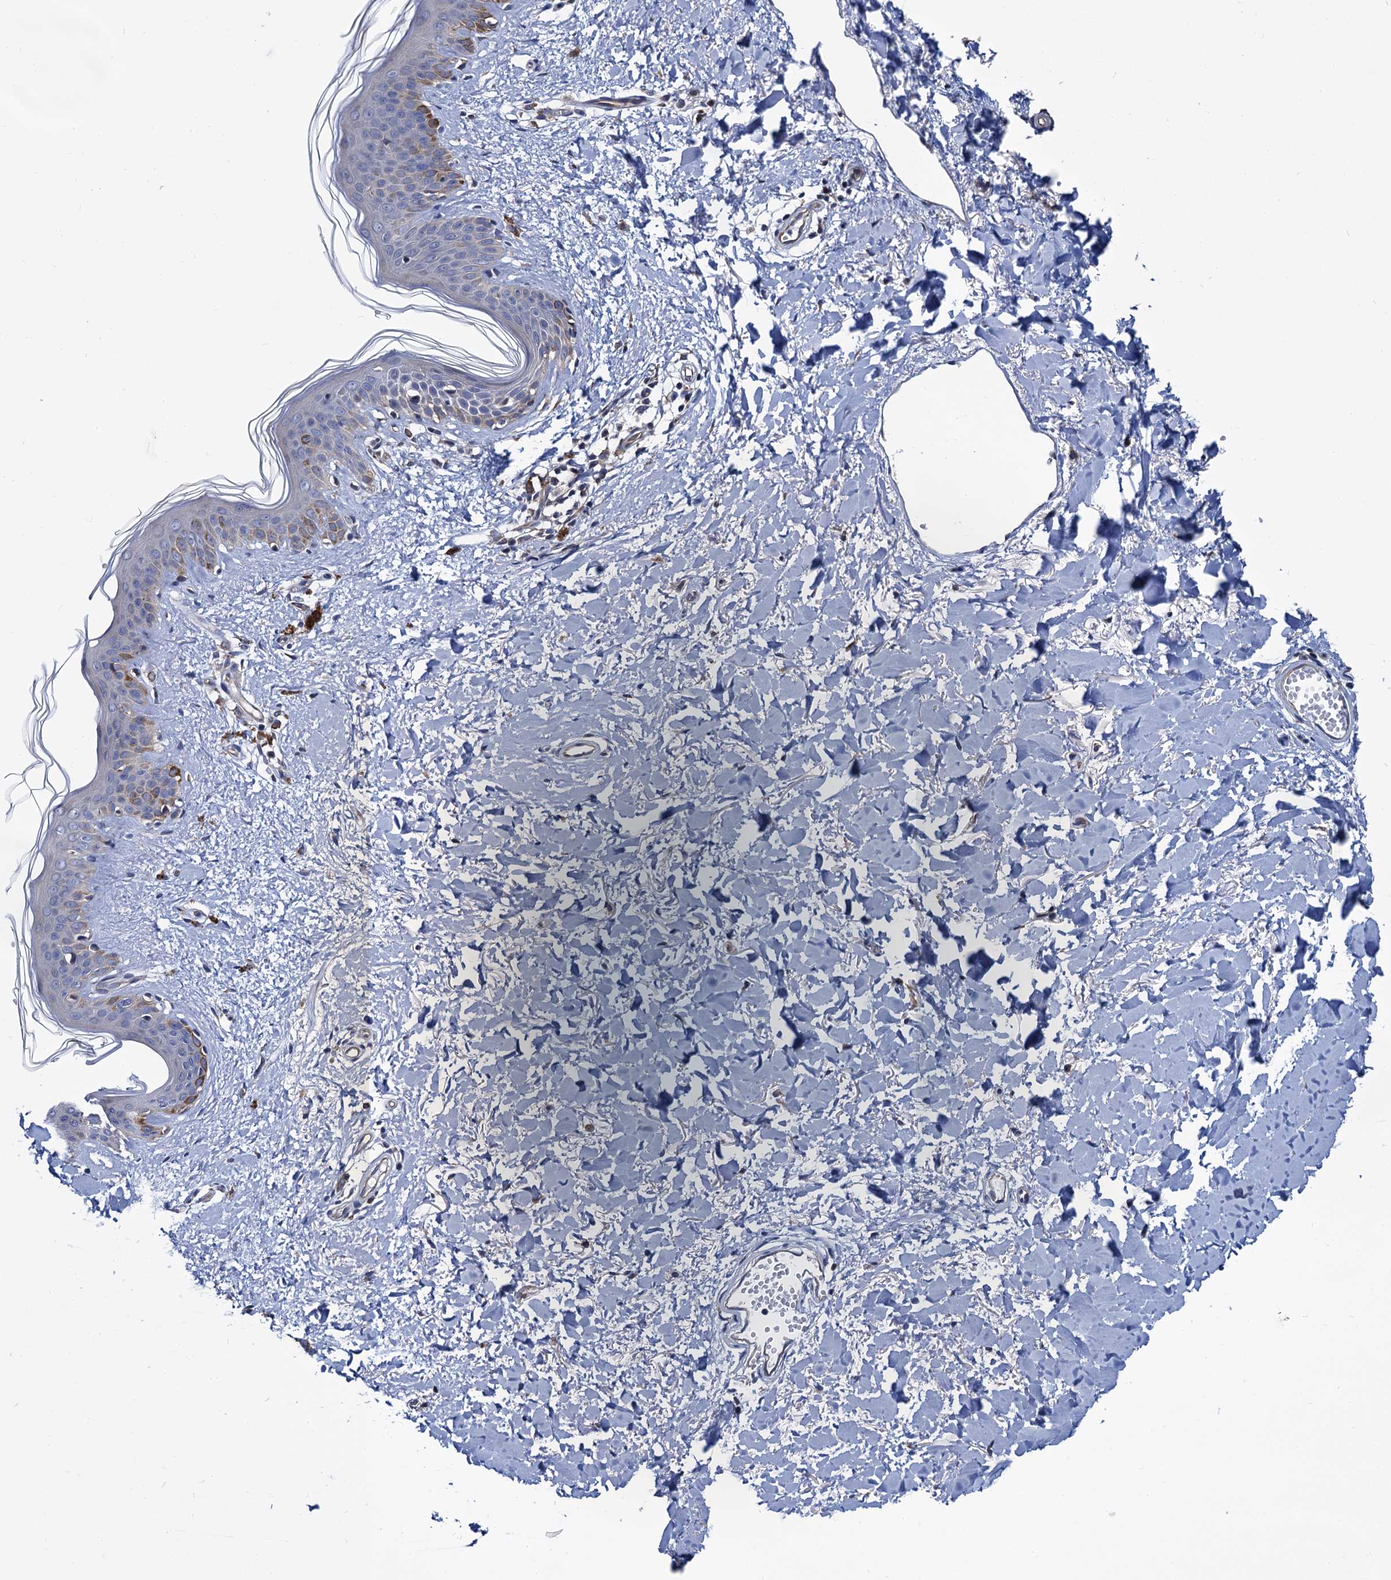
{"staining": {"intensity": "moderate", "quantity": ">75%", "location": "cytoplasmic/membranous"}, "tissue": "skin", "cell_type": "Fibroblasts", "image_type": "normal", "snomed": [{"axis": "morphology", "description": "Normal tissue, NOS"}, {"axis": "topography", "description": "Skin"}], "caption": "Immunohistochemistry of unremarkable human skin displays medium levels of moderate cytoplasmic/membranous staining in approximately >75% of fibroblasts.", "gene": "PGLS", "patient": {"sex": "female", "age": 46}}